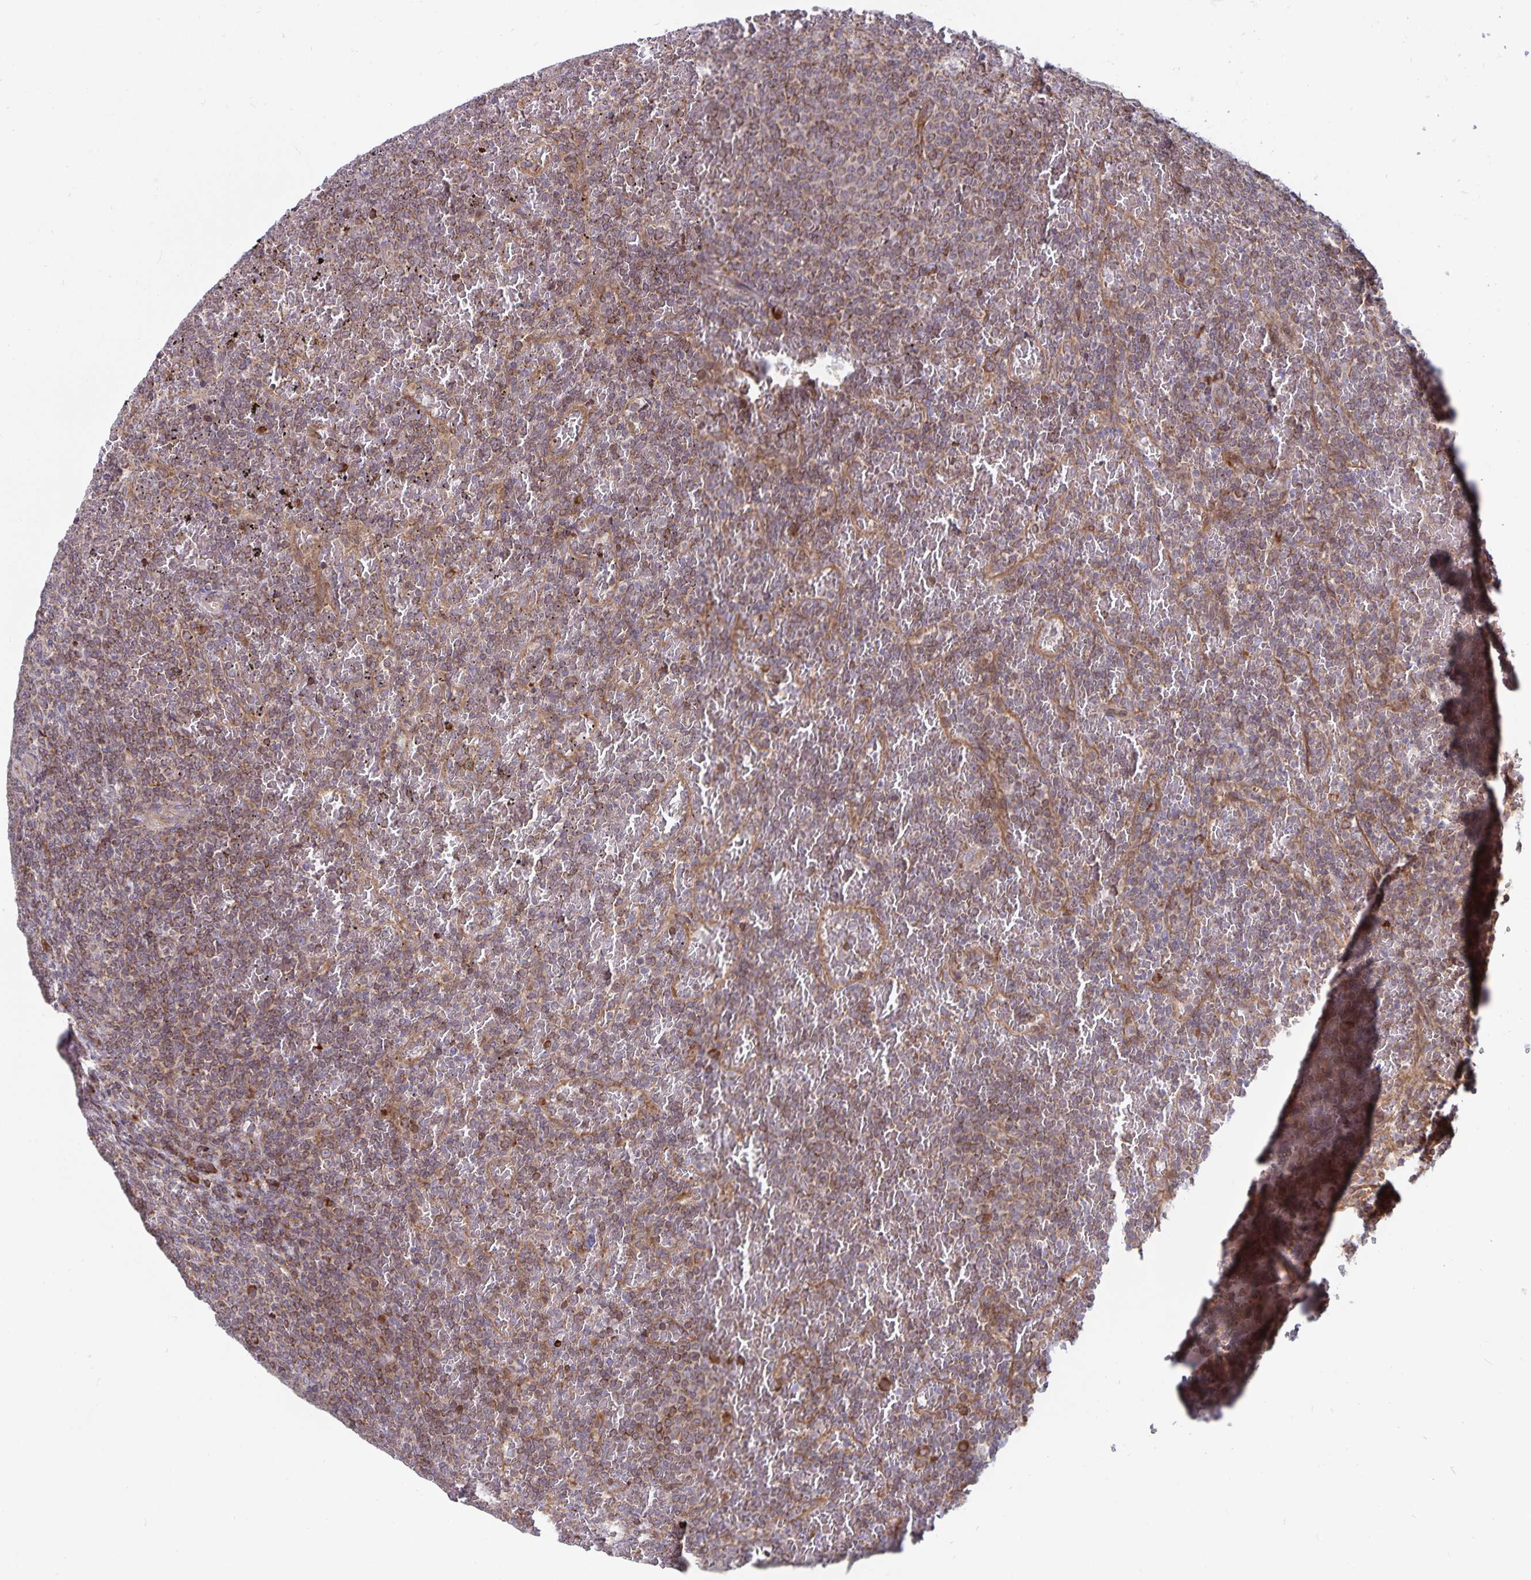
{"staining": {"intensity": "weak", "quantity": "25%-75%", "location": "cytoplasmic/membranous"}, "tissue": "lymphoma", "cell_type": "Tumor cells", "image_type": "cancer", "snomed": [{"axis": "morphology", "description": "Malignant lymphoma, non-Hodgkin's type, Low grade"}, {"axis": "topography", "description": "Spleen"}], "caption": "A histopathology image of human lymphoma stained for a protein displays weak cytoplasmic/membranous brown staining in tumor cells. (DAB = brown stain, brightfield microscopy at high magnification).", "gene": "SEC62", "patient": {"sex": "female", "age": 77}}